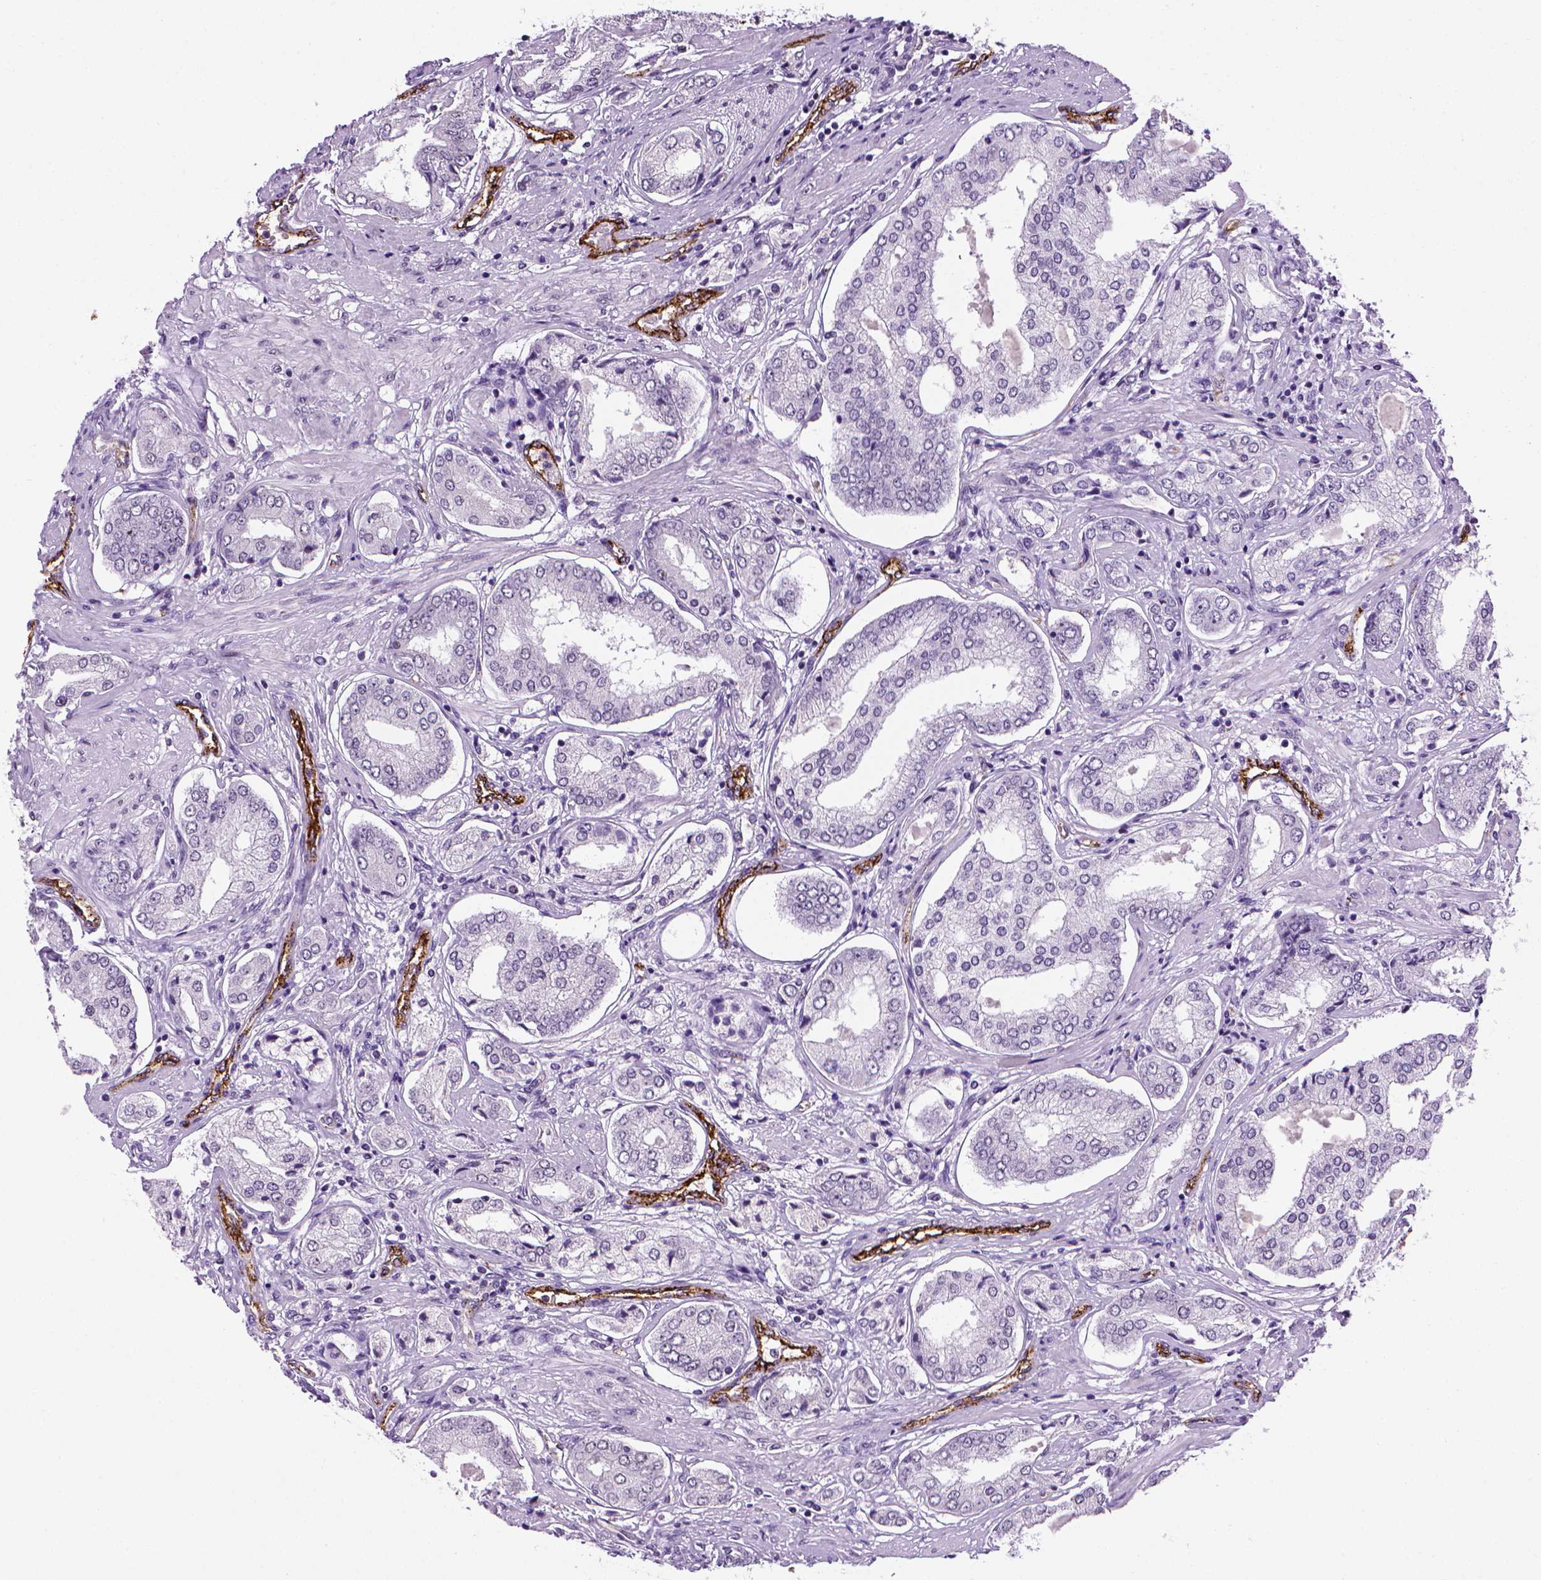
{"staining": {"intensity": "negative", "quantity": "none", "location": "none"}, "tissue": "prostate cancer", "cell_type": "Tumor cells", "image_type": "cancer", "snomed": [{"axis": "morphology", "description": "Adenocarcinoma, NOS"}, {"axis": "topography", "description": "Prostate"}], "caption": "This is an immunohistochemistry histopathology image of human prostate adenocarcinoma. There is no staining in tumor cells.", "gene": "VWF", "patient": {"sex": "male", "age": 63}}